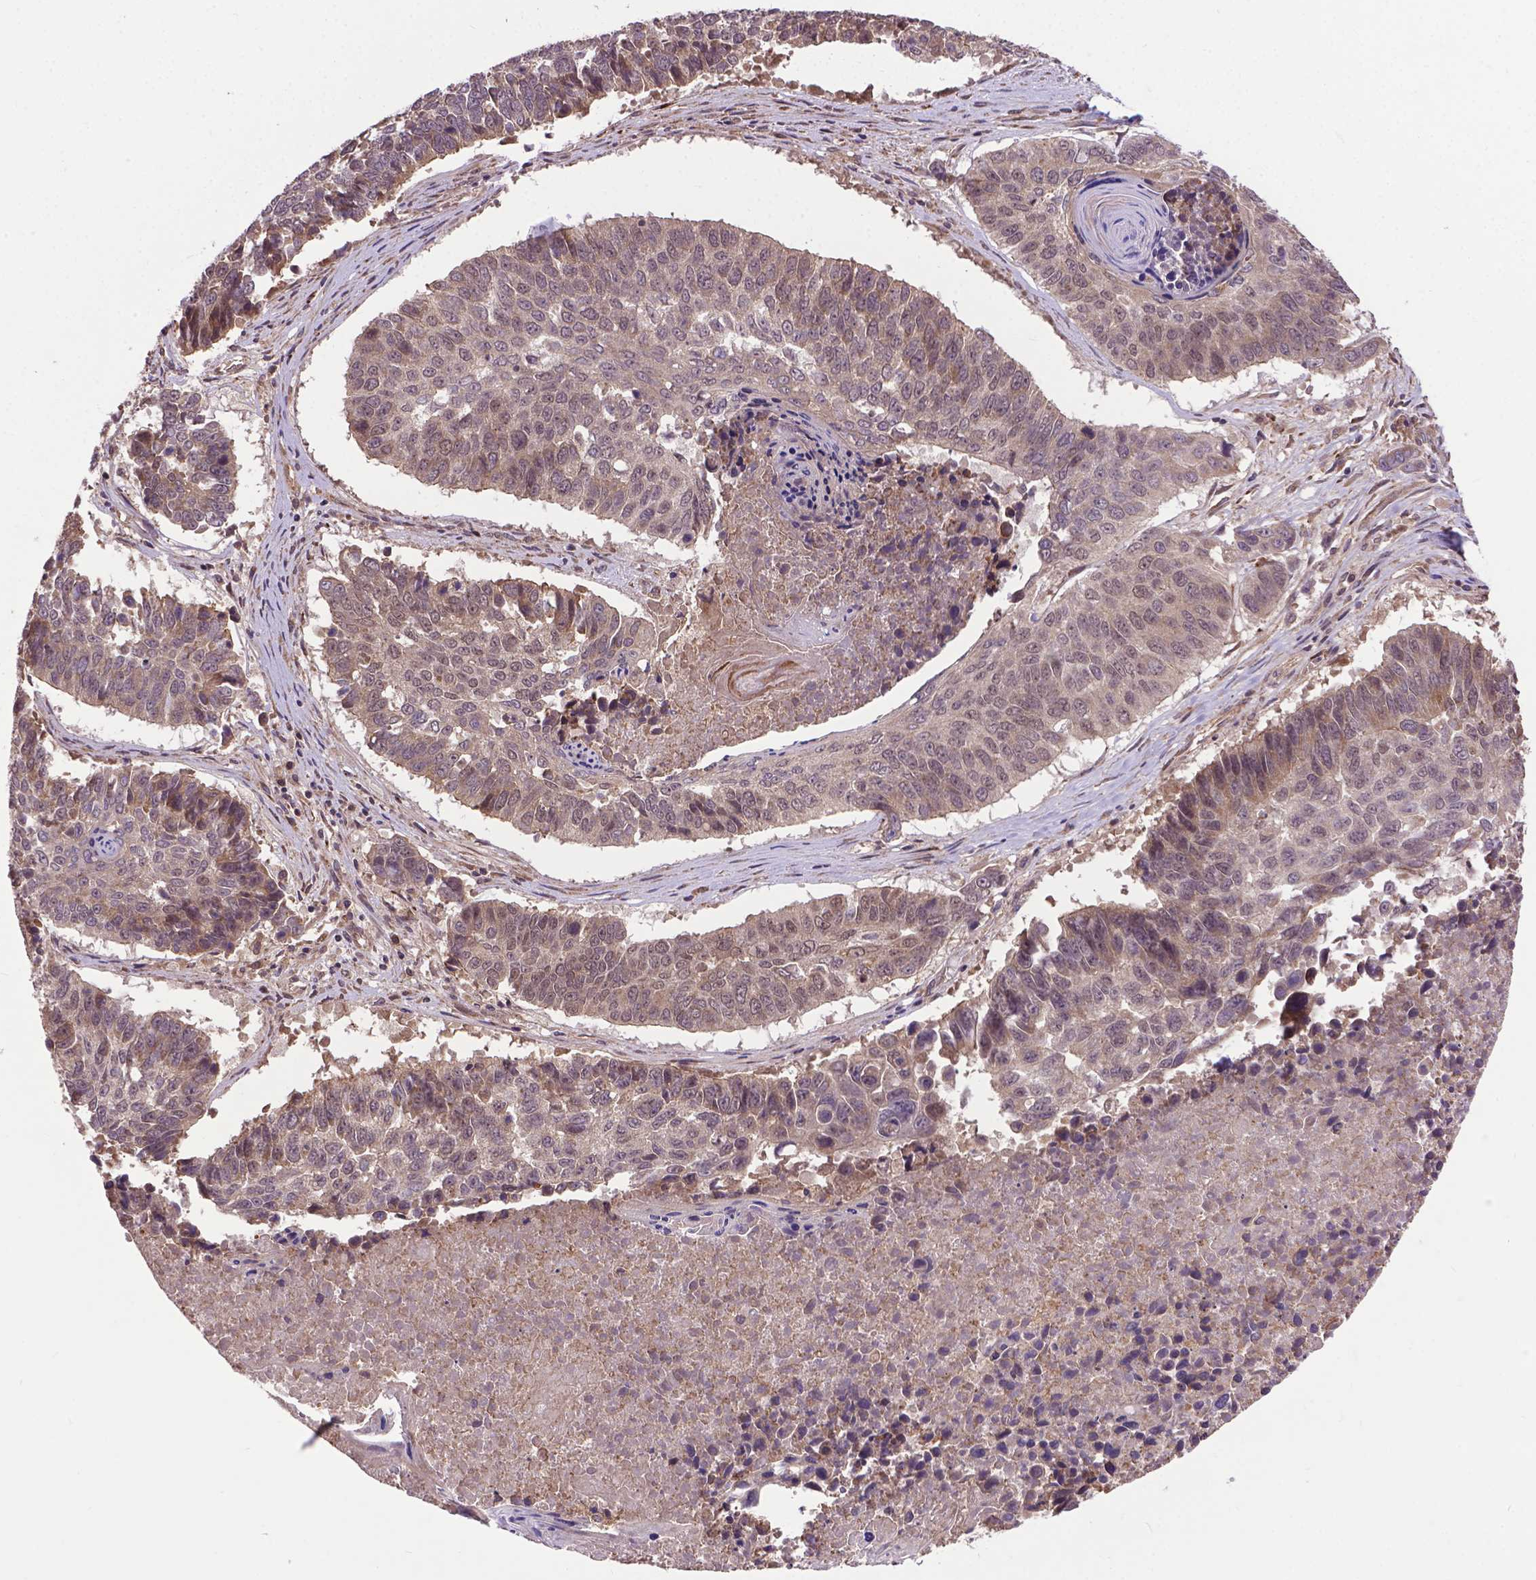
{"staining": {"intensity": "weak", "quantity": ">75%", "location": "cytoplasmic/membranous"}, "tissue": "lung cancer", "cell_type": "Tumor cells", "image_type": "cancer", "snomed": [{"axis": "morphology", "description": "Squamous cell carcinoma, NOS"}, {"axis": "topography", "description": "Lung"}], "caption": "Approximately >75% of tumor cells in lung squamous cell carcinoma display weak cytoplasmic/membranous protein positivity as visualized by brown immunohistochemical staining.", "gene": "ZNF616", "patient": {"sex": "male", "age": 73}}